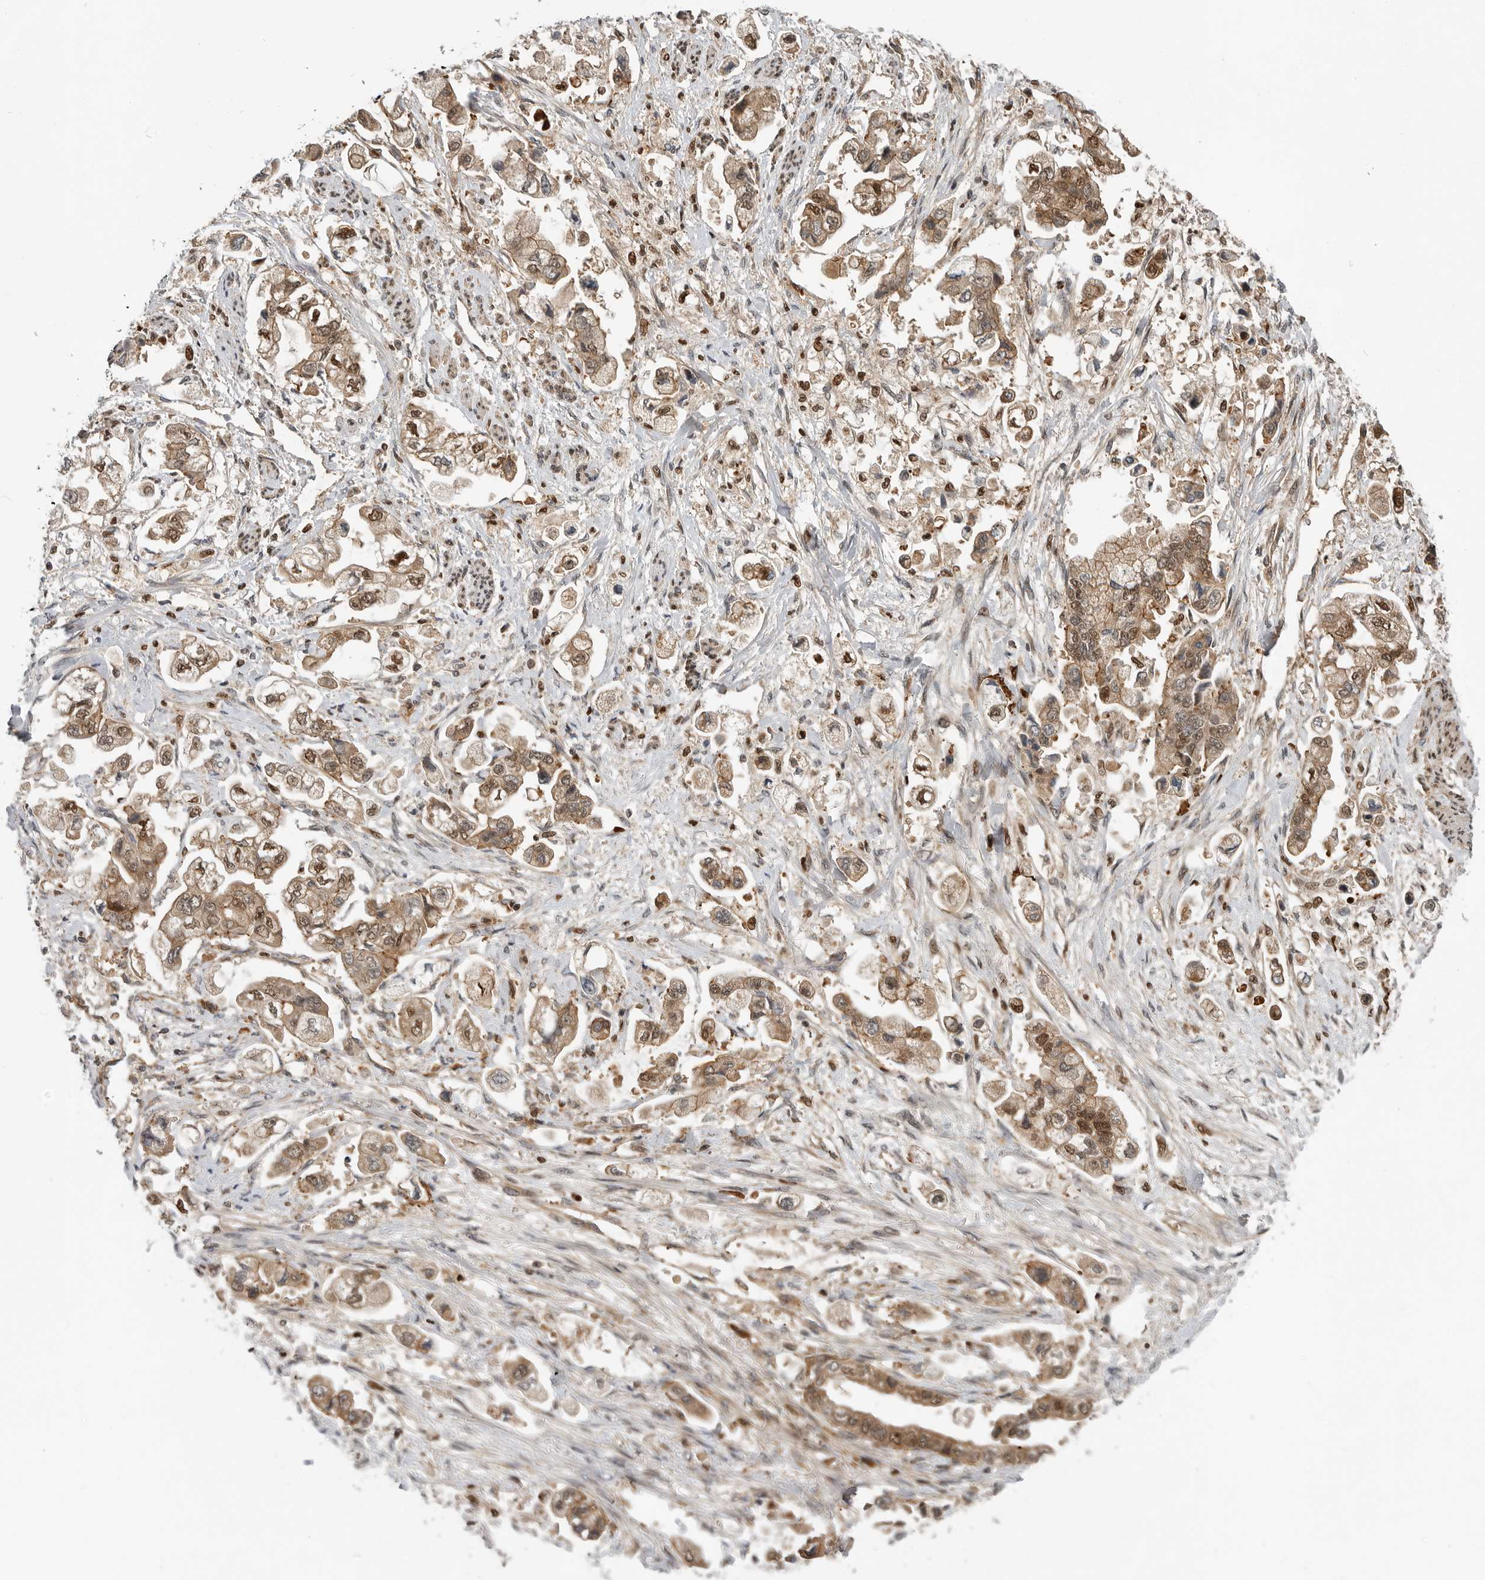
{"staining": {"intensity": "moderate", "quantity": ">75%", "location": "cytoplasmic/membranous,nuclear"}, "tissue": "stomach cancer", "cell_type": "Tumor cells", "image_type": "cancer", "snomed": [{"axis": "morphology", "description": "Adenocarcinoma, NOS"}, {"axis": "topography", "description": "Stomach"}], "caption": "Protein expression analysis of human stomach adenocarcinoma reveals moderate cytoplasmic/membranous and nuclear positivity in approximately >75% of tumor cells.", "gene": "STRAP", "patient": {"sex": "male", "age": 62}}